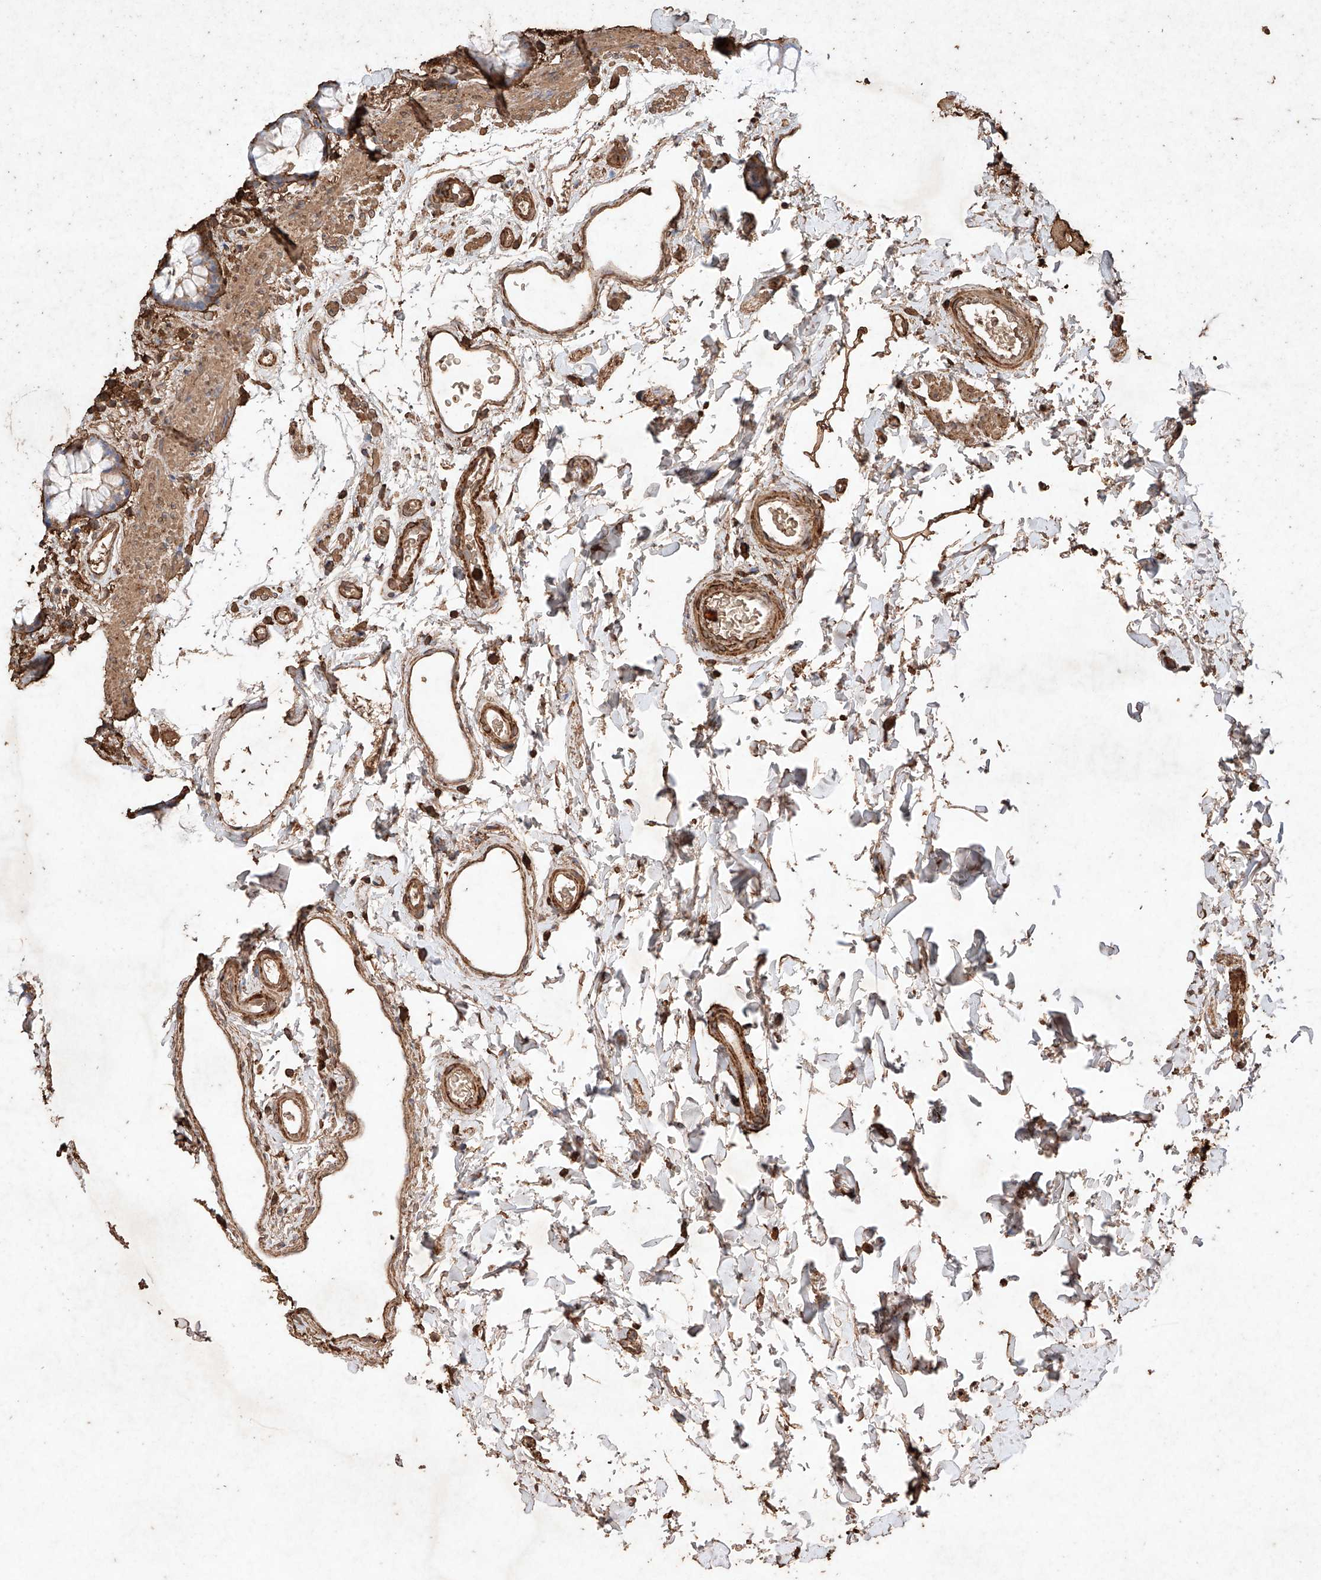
{"staining": {"intensity": "moderate", "quantity": "25%-75%", "location": "cytoplasmic/membranous"}, "tissue": "rectum", "cell_type": "Glandular cells", "image_type": "normal", "snomed": [{"axis": "morphology", "description": "Normal tissue, NOS"}, {"axis": "topography", "description": "Rectum"}], "caption": "Protein staining reveals moderate cytoplasmic/membranous expression in approximately 25%-75% of glandular cells in benign rectum. (Brightfield microscopy of DAB IHC at high magnification).", "gene": "M6PR", "patient": {"sex": "female", "age": 65}}